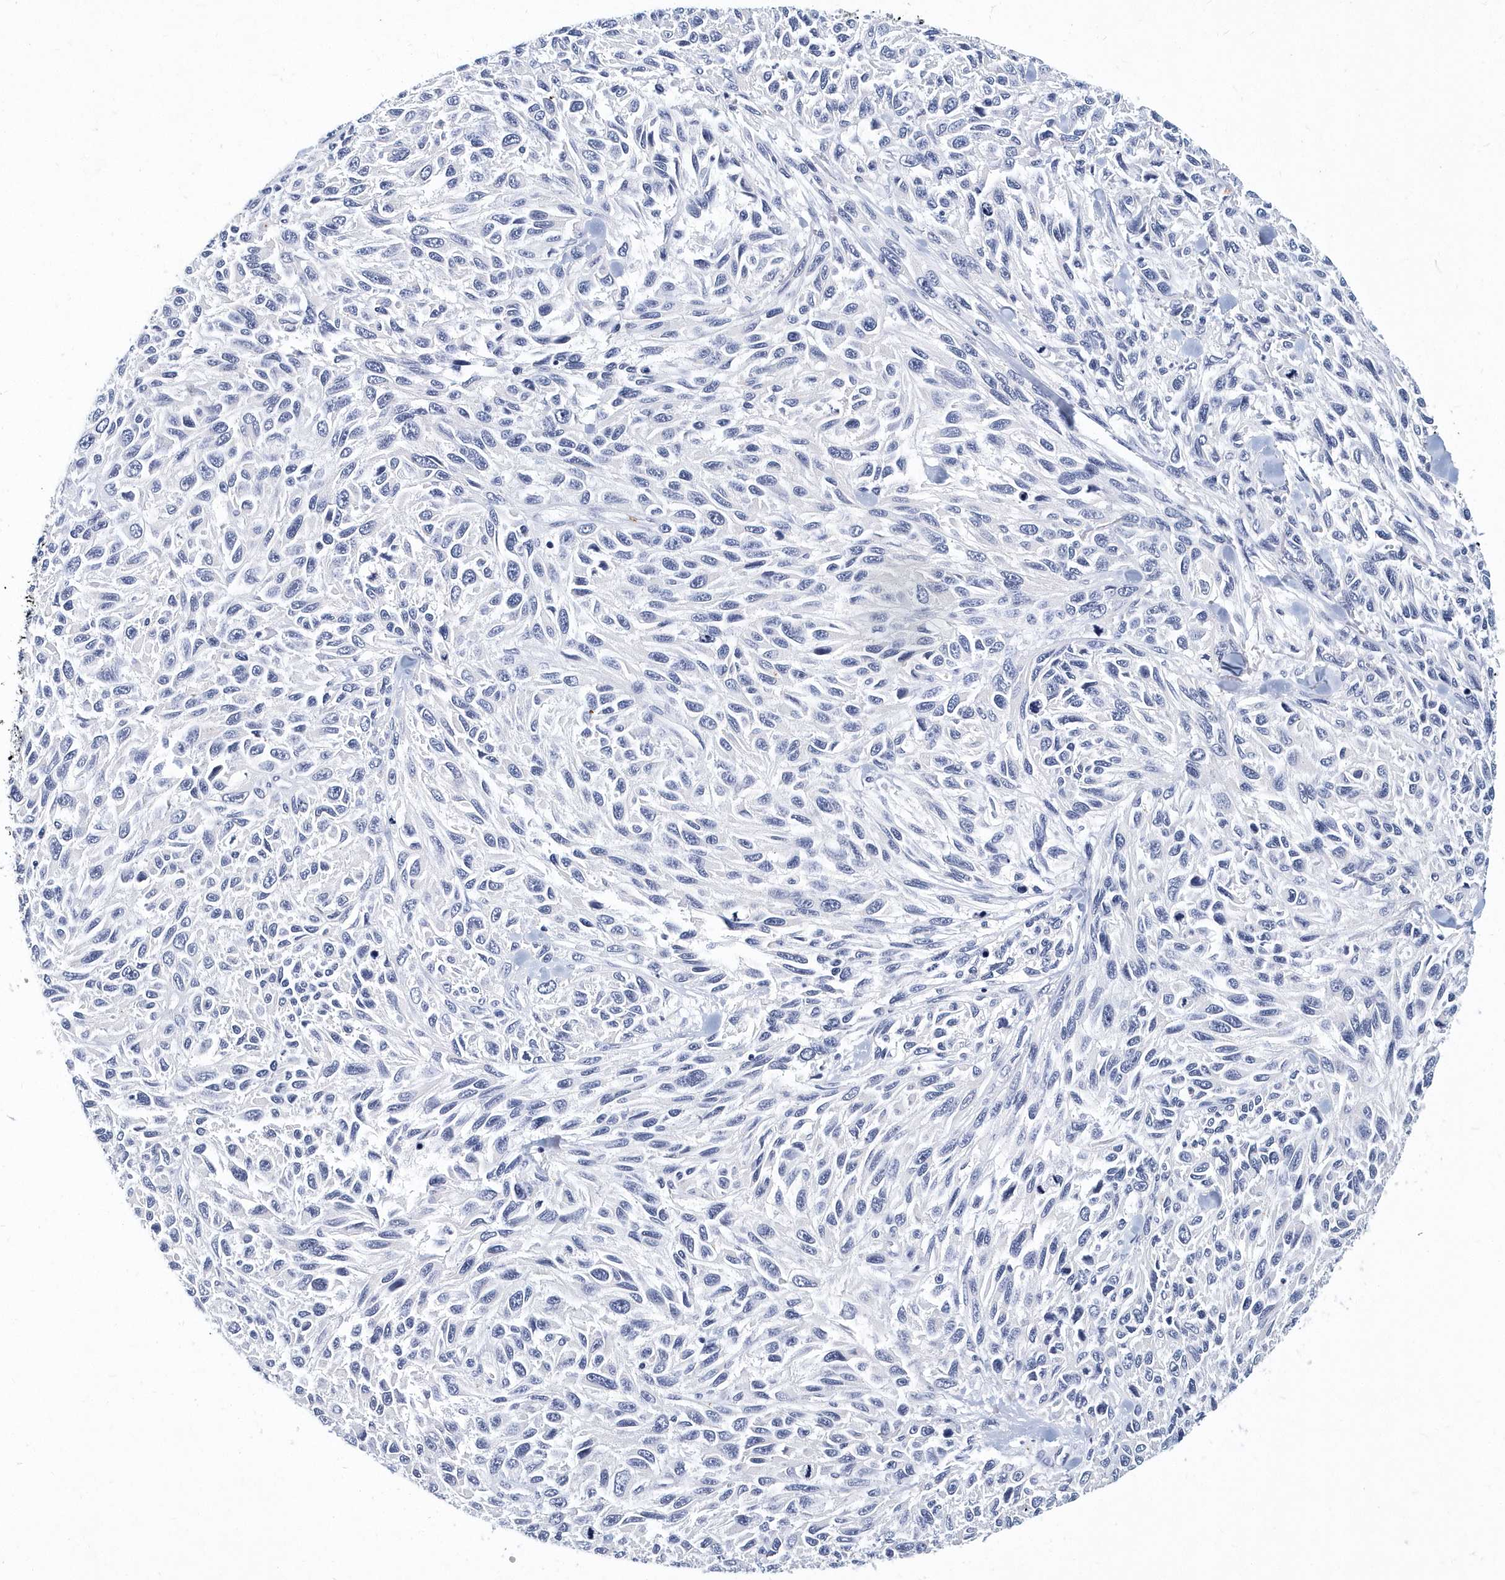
{"staining": {"intensity": "negative", "quantity": "none", "location": "none"}, "tissue": "melanoma", "cell_type": "Tumor cells", "image_type": "cancer", "snomed": [{"axis": "morphology", "description": "Malignant melanoma, NOS"}, {"axis": "topography", "description": "Skin"}], "caption": "High magnification brightfield microscopy of melanoma stained with DAB (brown) and counterstained with hematoxylin (blue): tumor cells show no significant expression. (DAB (3,3'-diaminobenzidine) immunohistochemistry (IHC), high magnification).", "gene": "ITGA2B", "patient": {"sex": "female", "age": 96}}